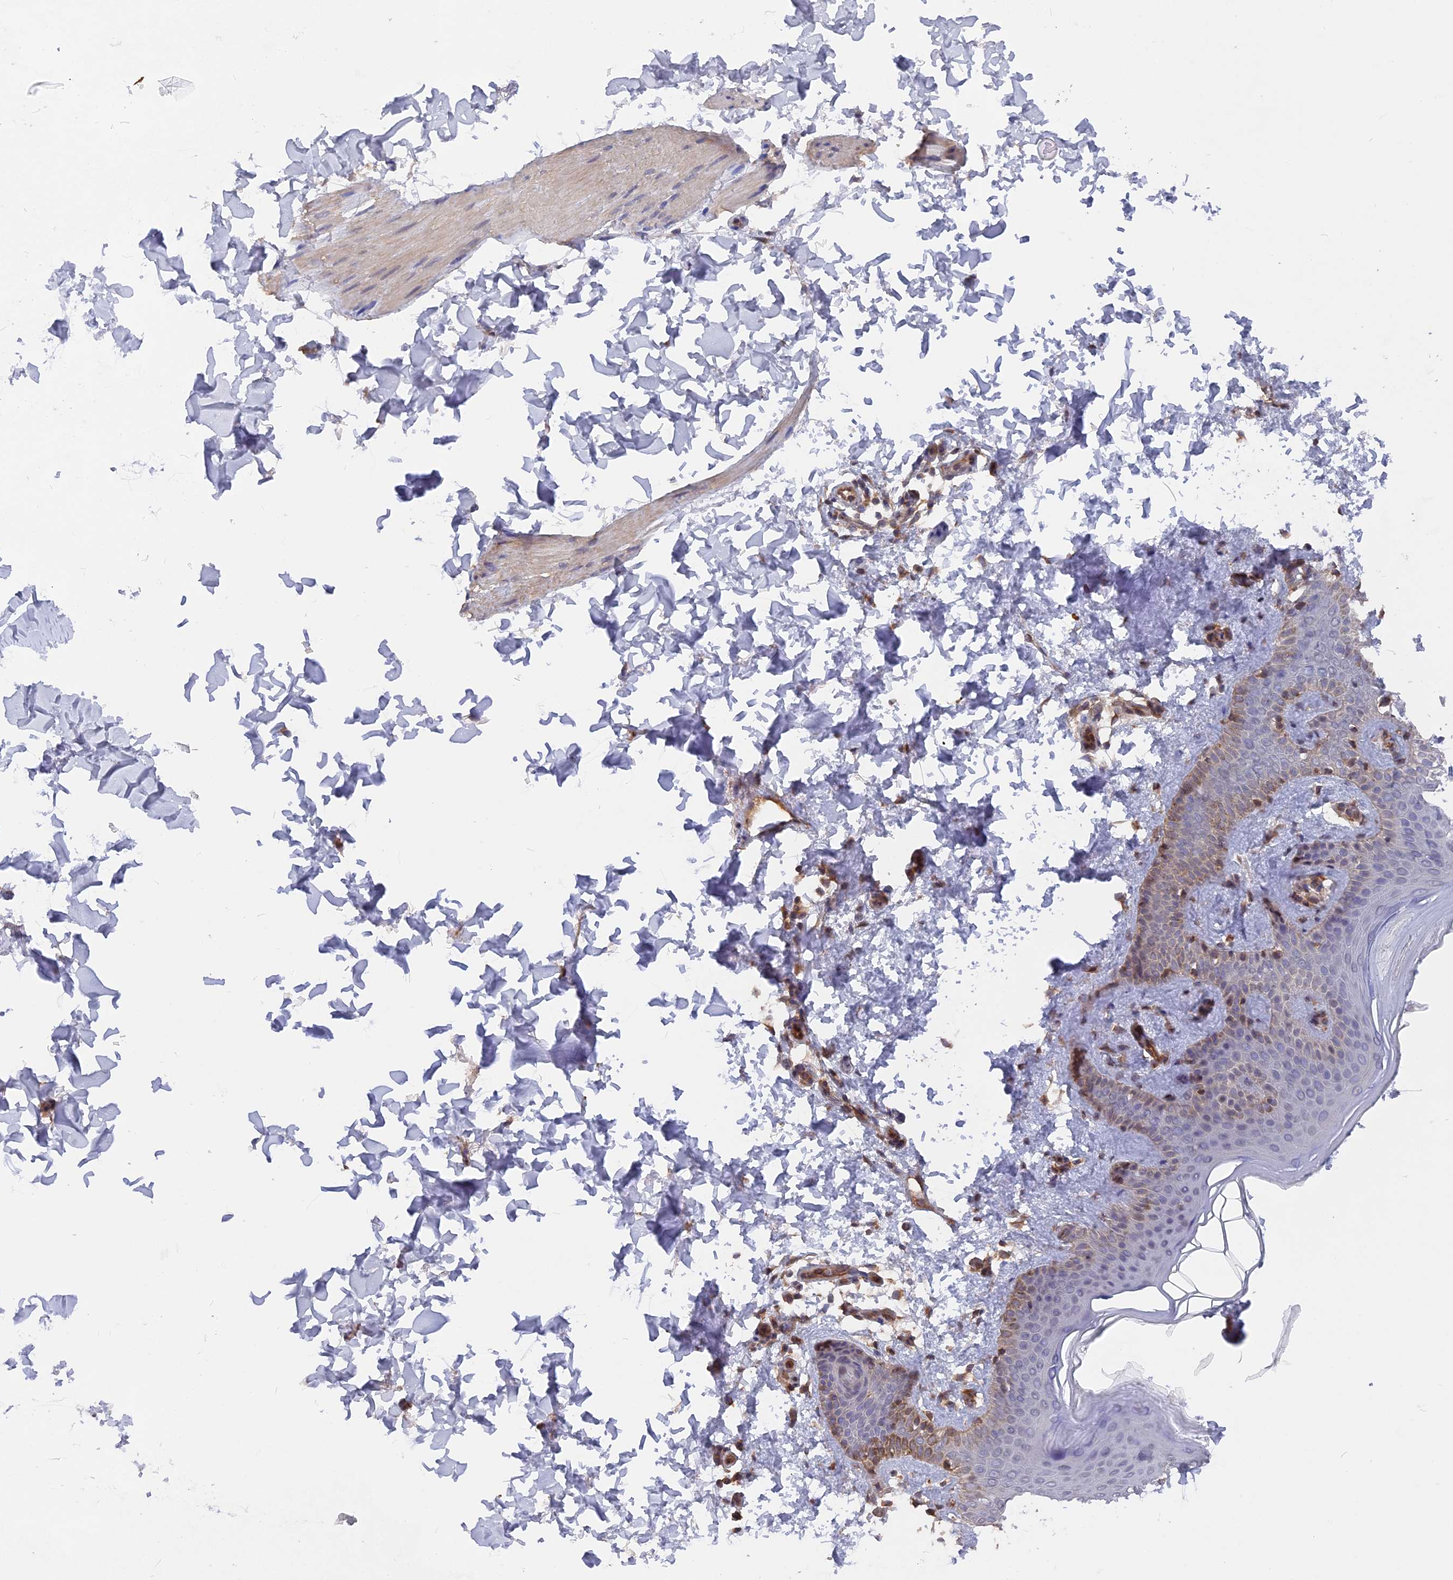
{"staining": {"intensity": "moderate", "quantity": ">75%", "location": "cytoplasmic/membranous"}, "tissue": "skin", "cell_type": "Fibroblasts", "image_type": "normal", "snomed": [{"axis": "morphology", "description": "Normal tissue, NOS"}, {"axis": "topography", "description": "Skin"}], "caption": "The image demonstrates staining of benign skin, revealing moderate cytoplasmic/membranous protein staining (brown color) within fibroblasts.", "gene": "TELO2", "patient": {"sex": "male", "age": 36}}